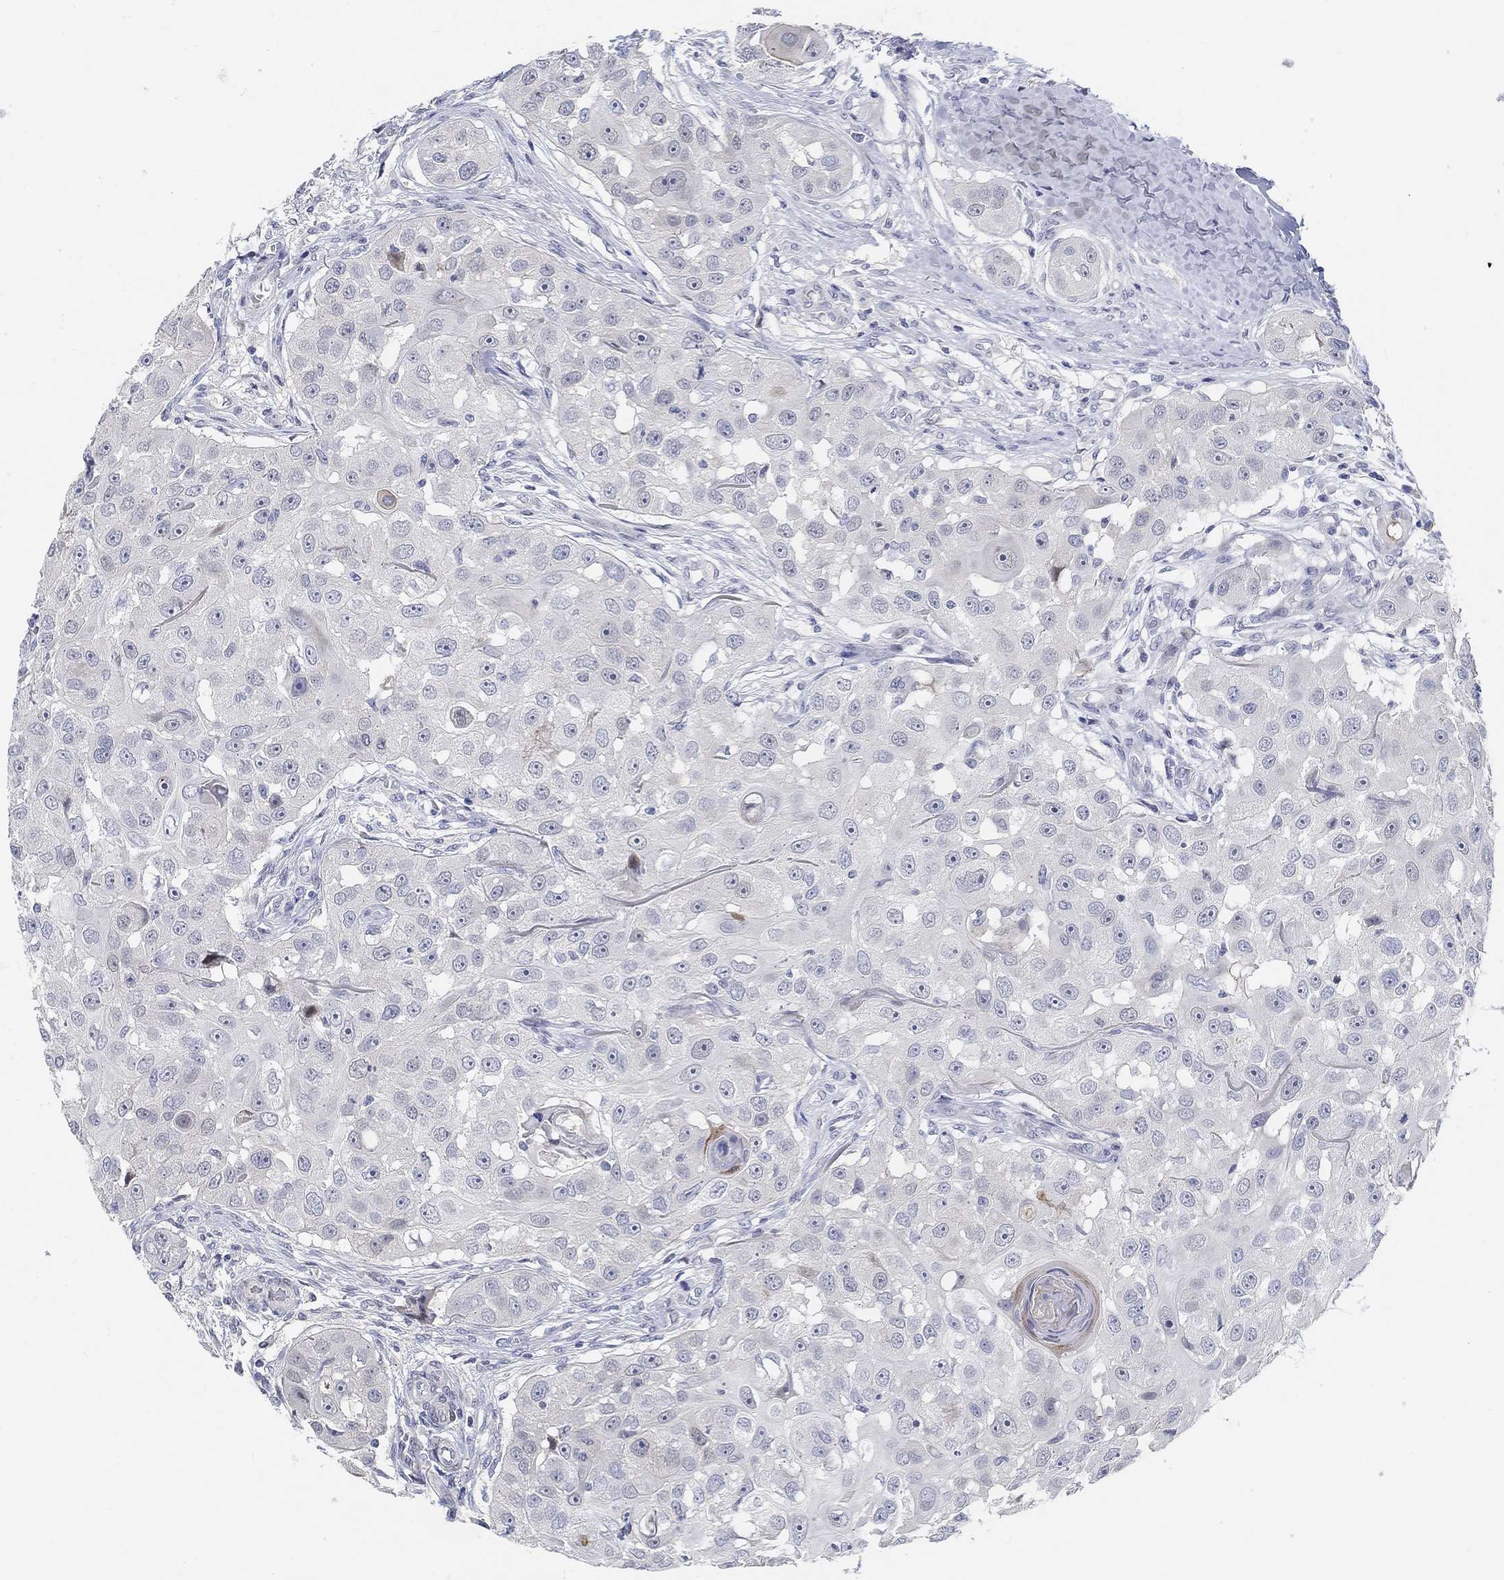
{"staining": {"intensity": "negative", "quantity": "none", "location": "none"}, "tissue": "head and neck cancer", "cell_type": "Tumor cells", "image_type": "cancer", "snomed": [{"axis": "morphology", "description": "Squamous cell carcinoma, NOS"}, {"axis": "topography", "description": "Head-Neck"}], "caption": "Human head and neck squamous cell carcinoma stained for a protein using immunohistochemistry displays no positivity in tumor cells.", "gene": "SNTG2", "patient": {"sex": "male", "age": 51}}